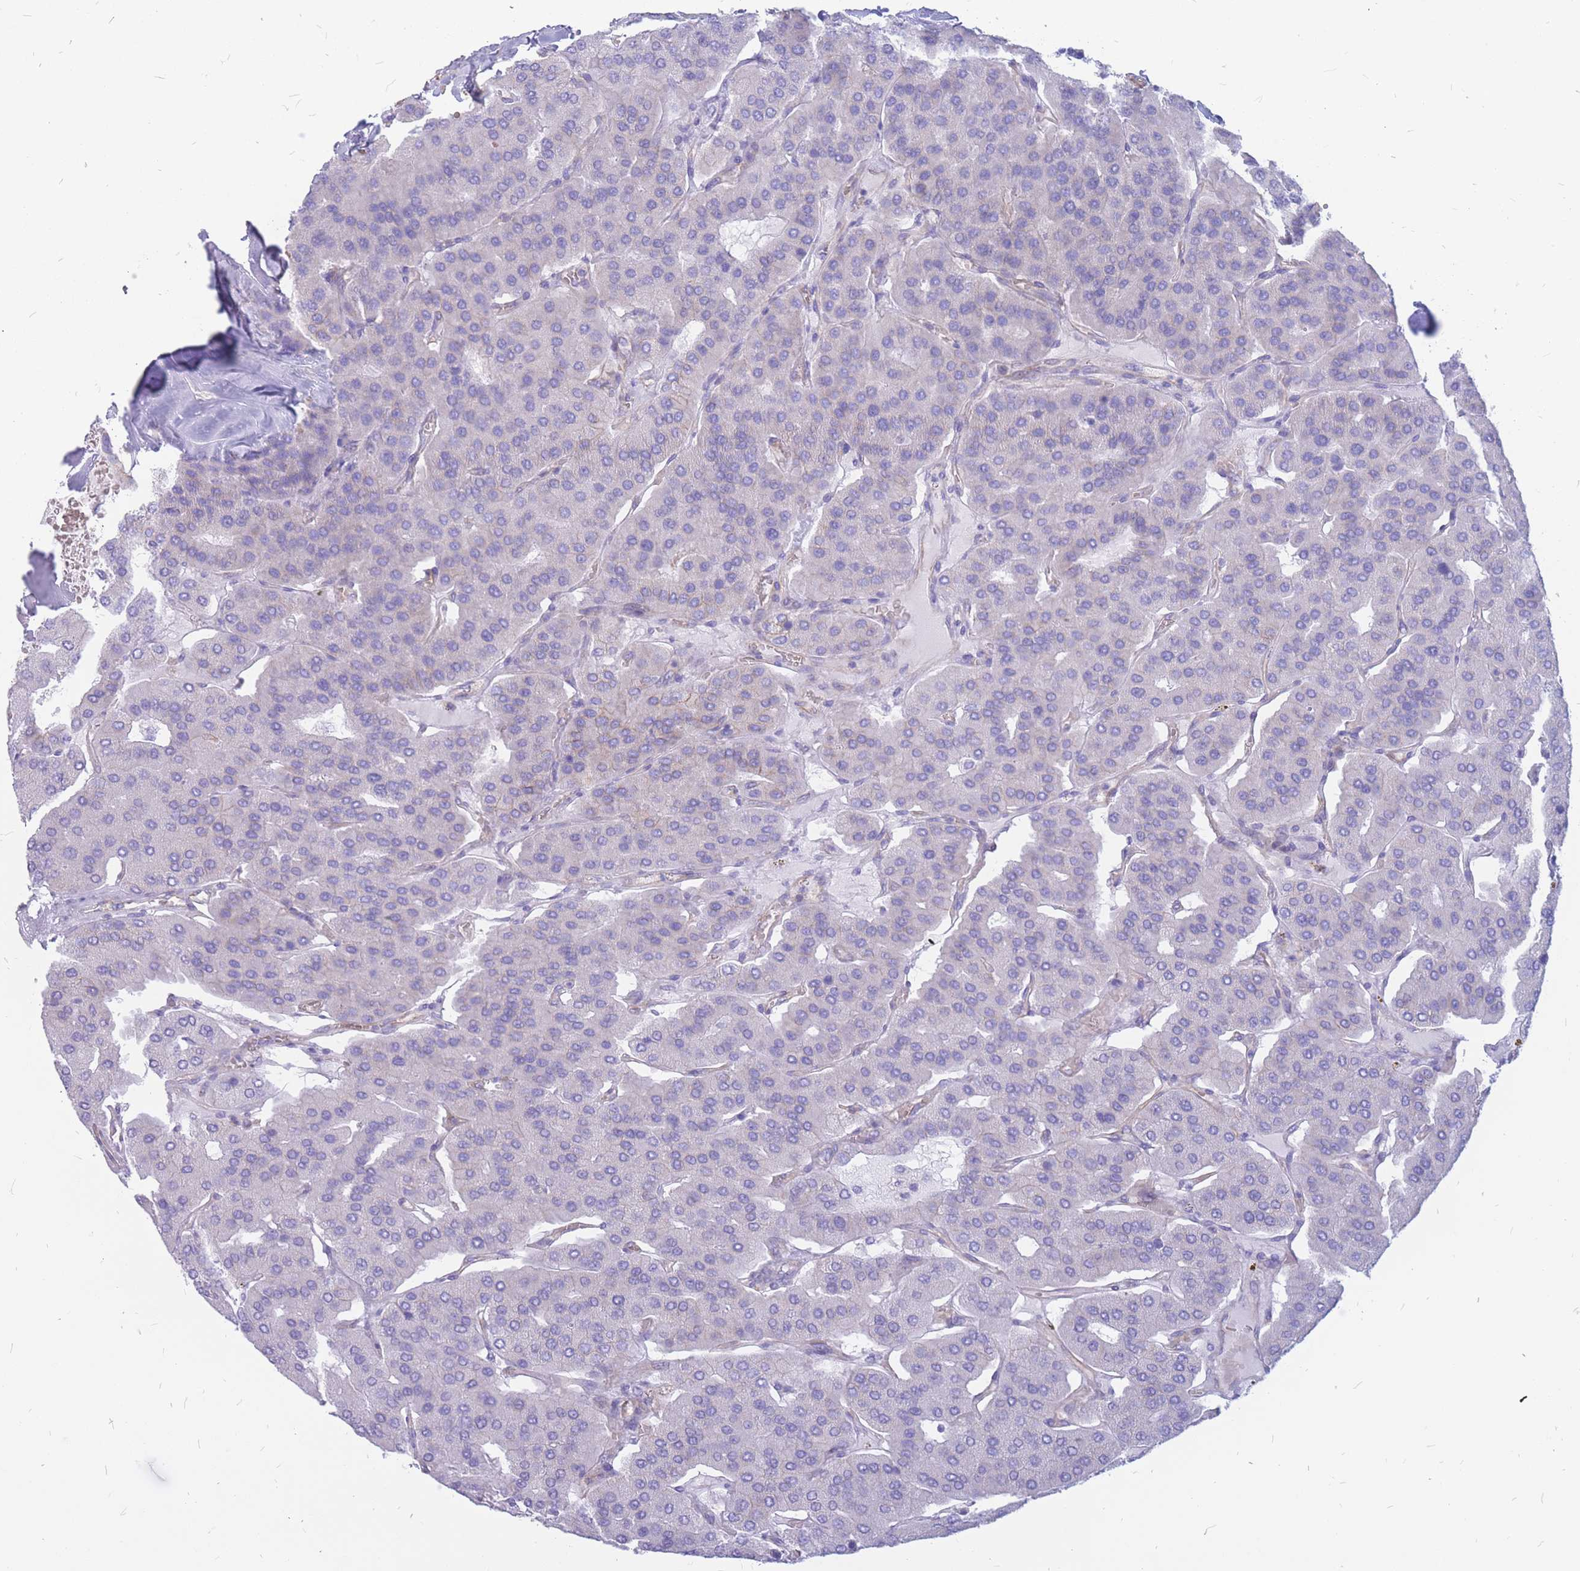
{"staining": {"intensity": "negative", "quantity": "none", "location": "none"}, "tissue": "parathyroid gland", "cell_type": "Glandular cells", "image_type": "normal", "snomed": [{"axis": "morphology", "description": "Normal tissue, NOS"}, {"axis": "morphology", "description": "Adenoma, NOS"}, {"axis": "topography", "description": "Parathyroid gland"}], "caption": "Immunohistochemical staining of unremarkable human parathyroid gland shows no significant expression in glandular cells. Brightfield microscopy of immunohistochemistry stained with DAB (brown) and hematoxylin (blue), captured at high magnification.", "gene": "ADD2", "patient": {"sex": "female", "age": 86}}